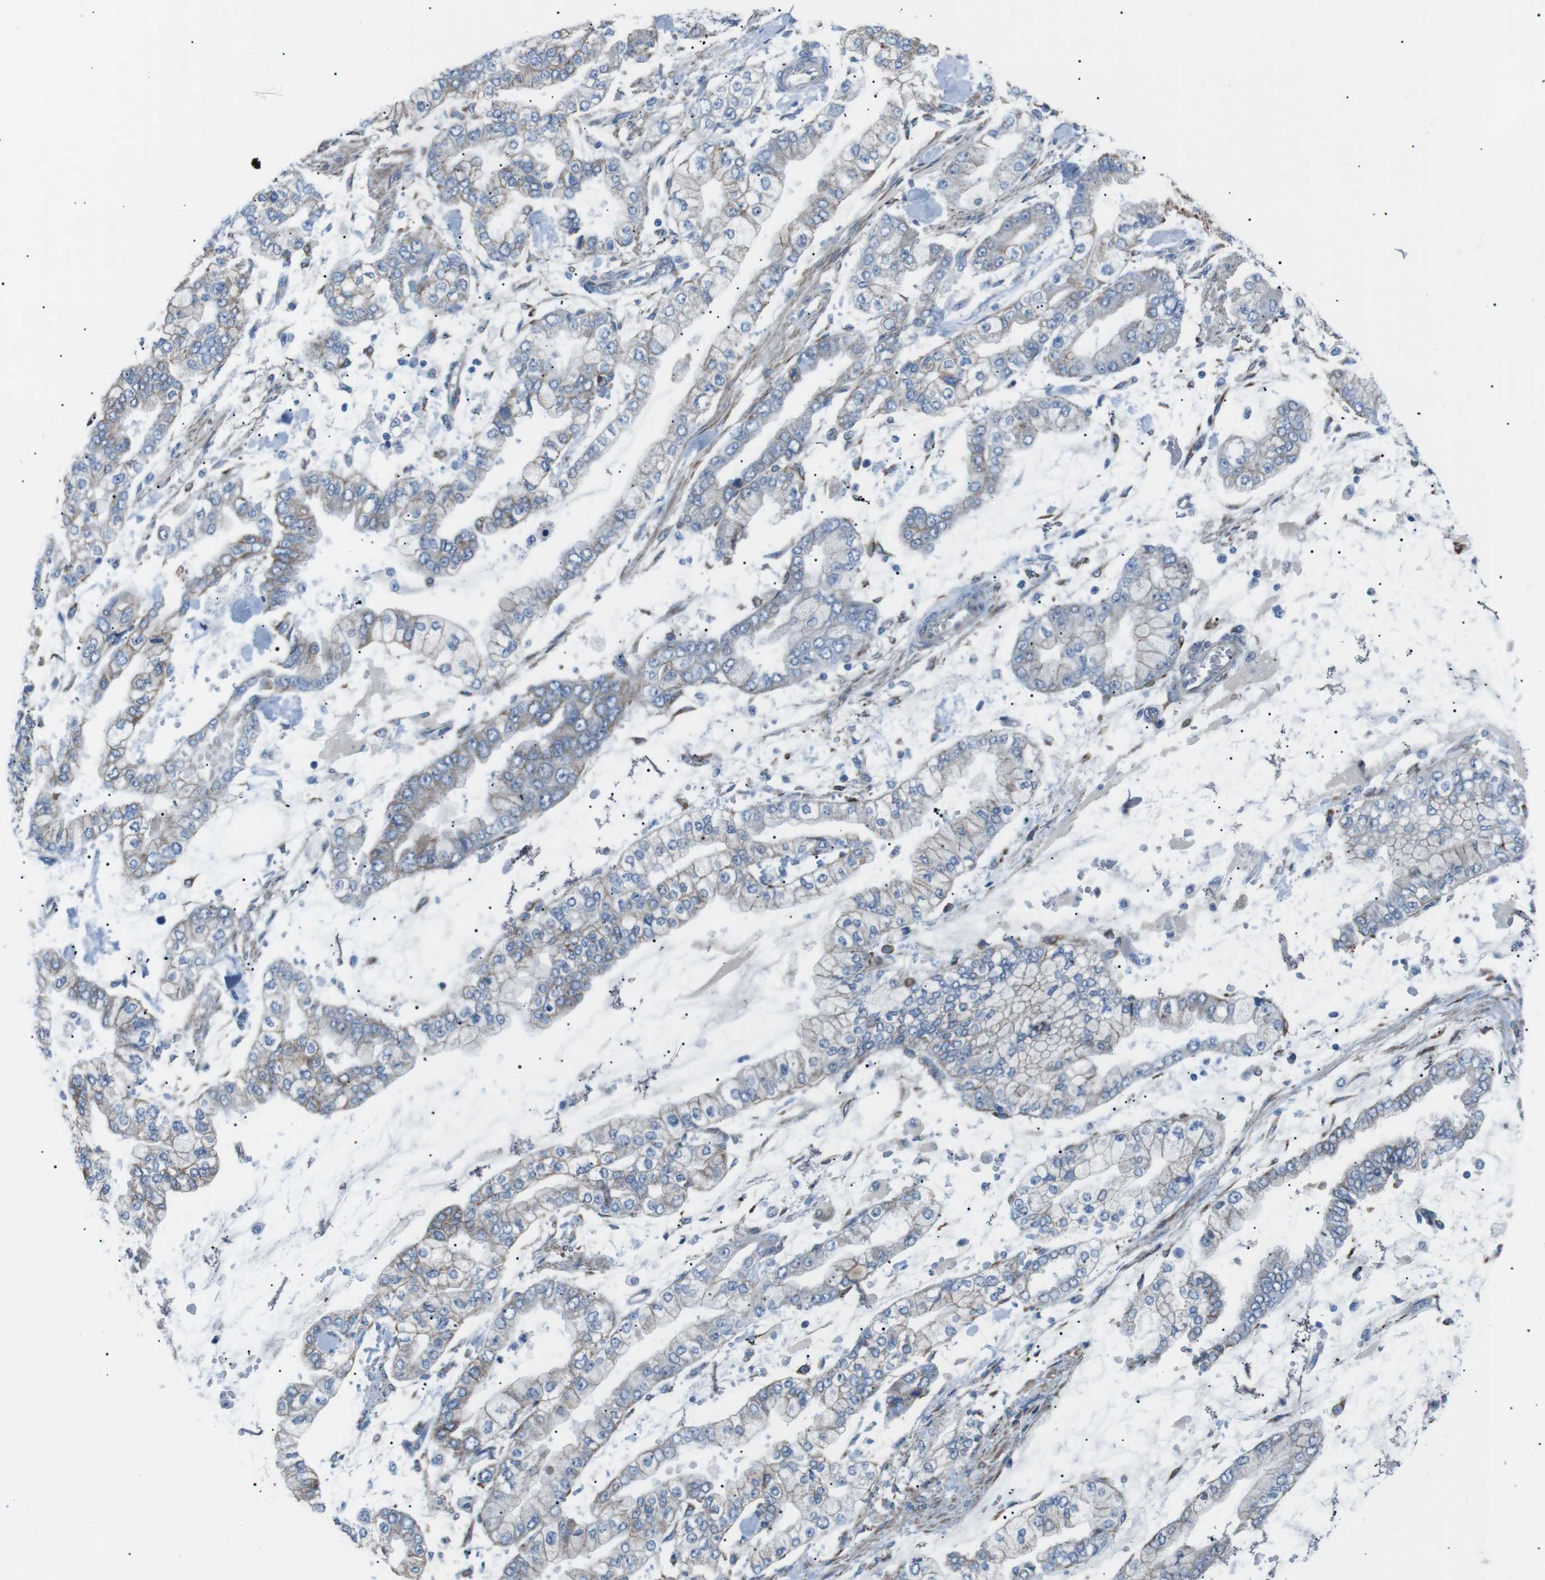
{"staining": {"intensity": "moderate", "quantity": "<25%", "location": "cytoplasmic/membranous"}, "tissue": "stomach cancer", "cell_type": "Tumor cells", "image_type": "cancer", "snomed": [{"axis": "morphology", "description": "Normal tissue, NOS"}, {"axis": "morphology", "description": "Adenocarcinoma, NOS"}, {"axis": "topography", "description": "Stomach, upper"}, {"axis": "topography", "description": "Stomach"}], "caption": "This is a micrograph of immunohistochemistry (IHC) staining of adenocarcinoma (stomach), which shows moderate positivity in the cytoplasmic/membranous of tumor cells.", "gene": "MTARC2", "patient": {"sex": "male", "age": 76}}